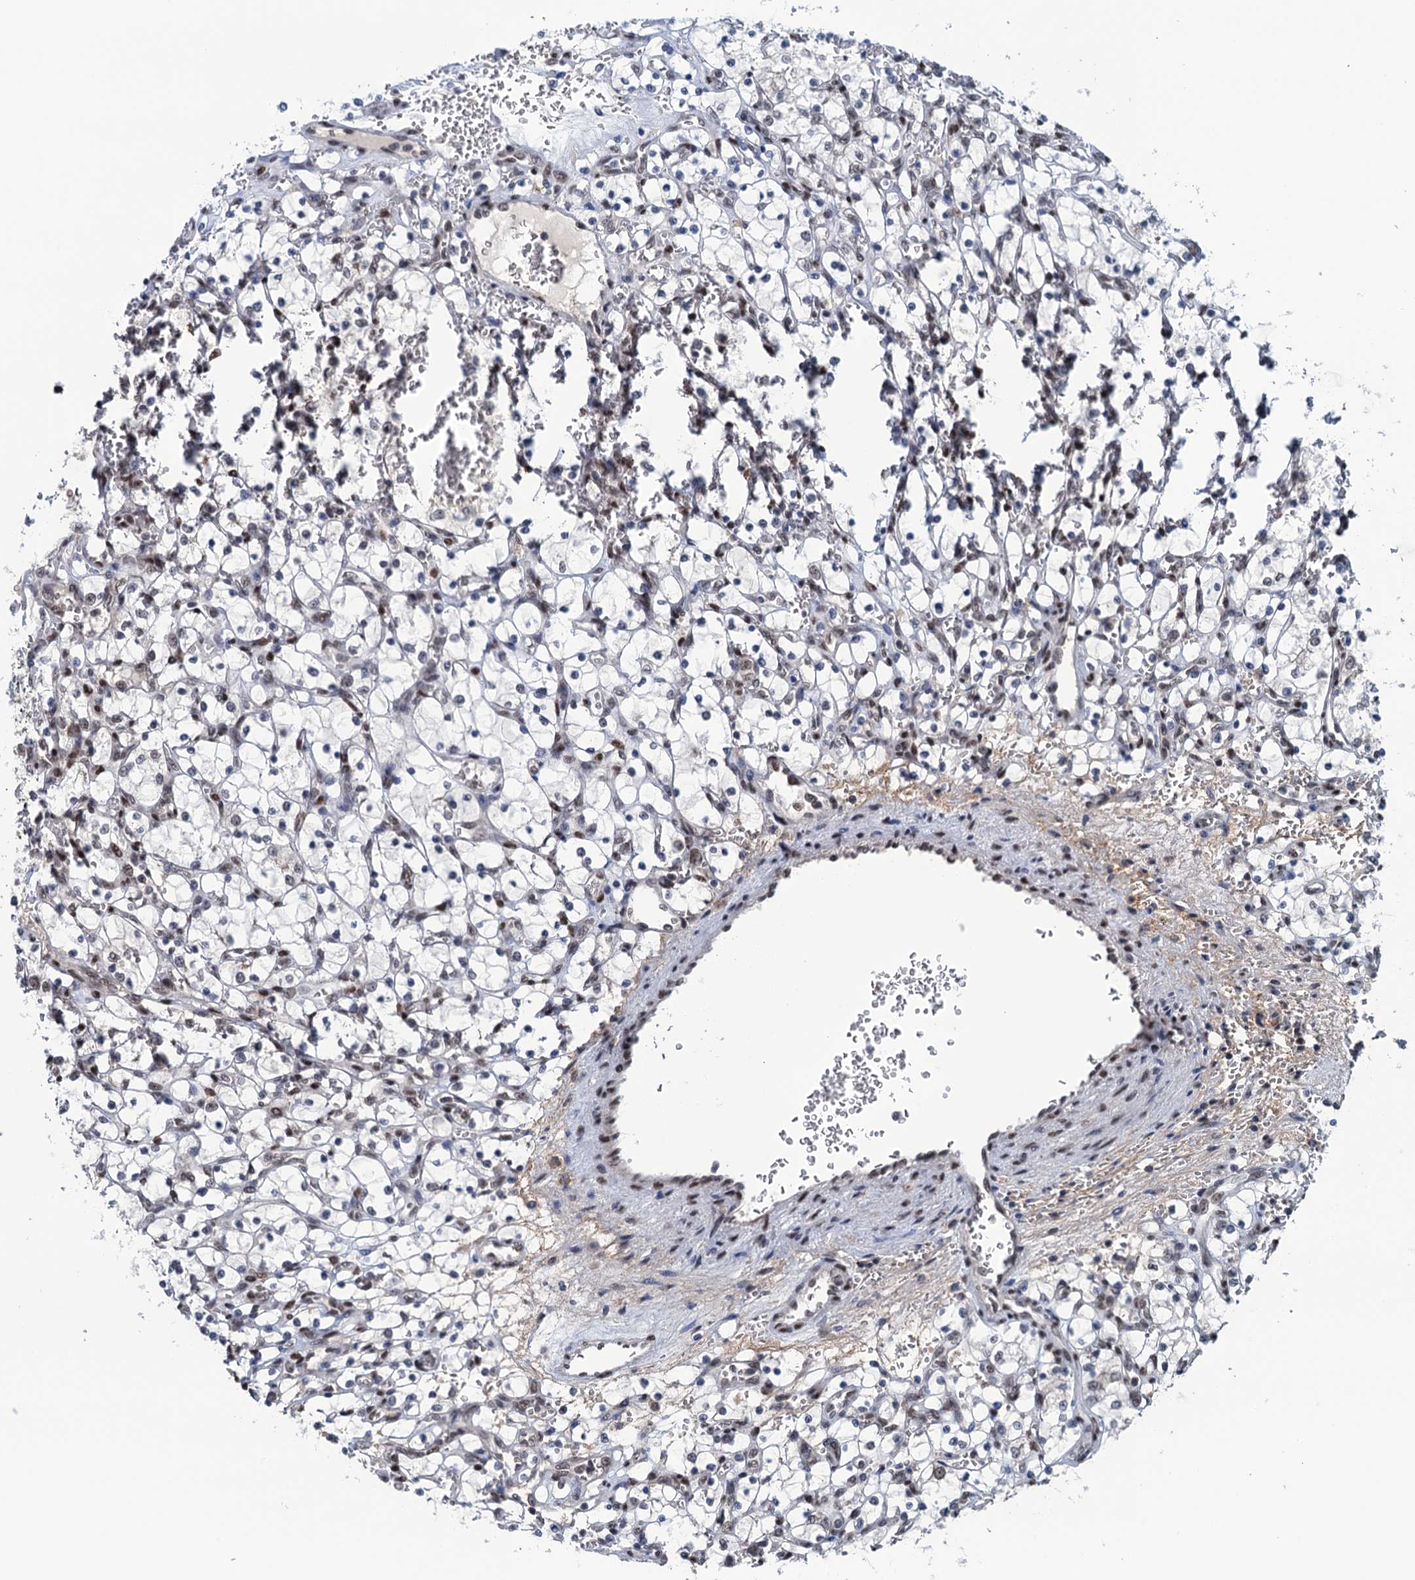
{"staining": {"intensity": "weak", "quantity": "25%-75%", "location": "nuclear"}, "tissue": "renal cancer", "cell_type": "Tumor cells", "image_type": "cancer", "snomed": [{"axis": "morphology", "description": "Adenocarcinoma, NOS"}, {"axis": "topography", "description": "Kidney"}], "caption": "Tumor cells show weak nuclear expression in about 25%-75% of cells in renal cancer.", "gene": "SAE1", "patient": {"sex": "female", "age": 69}}